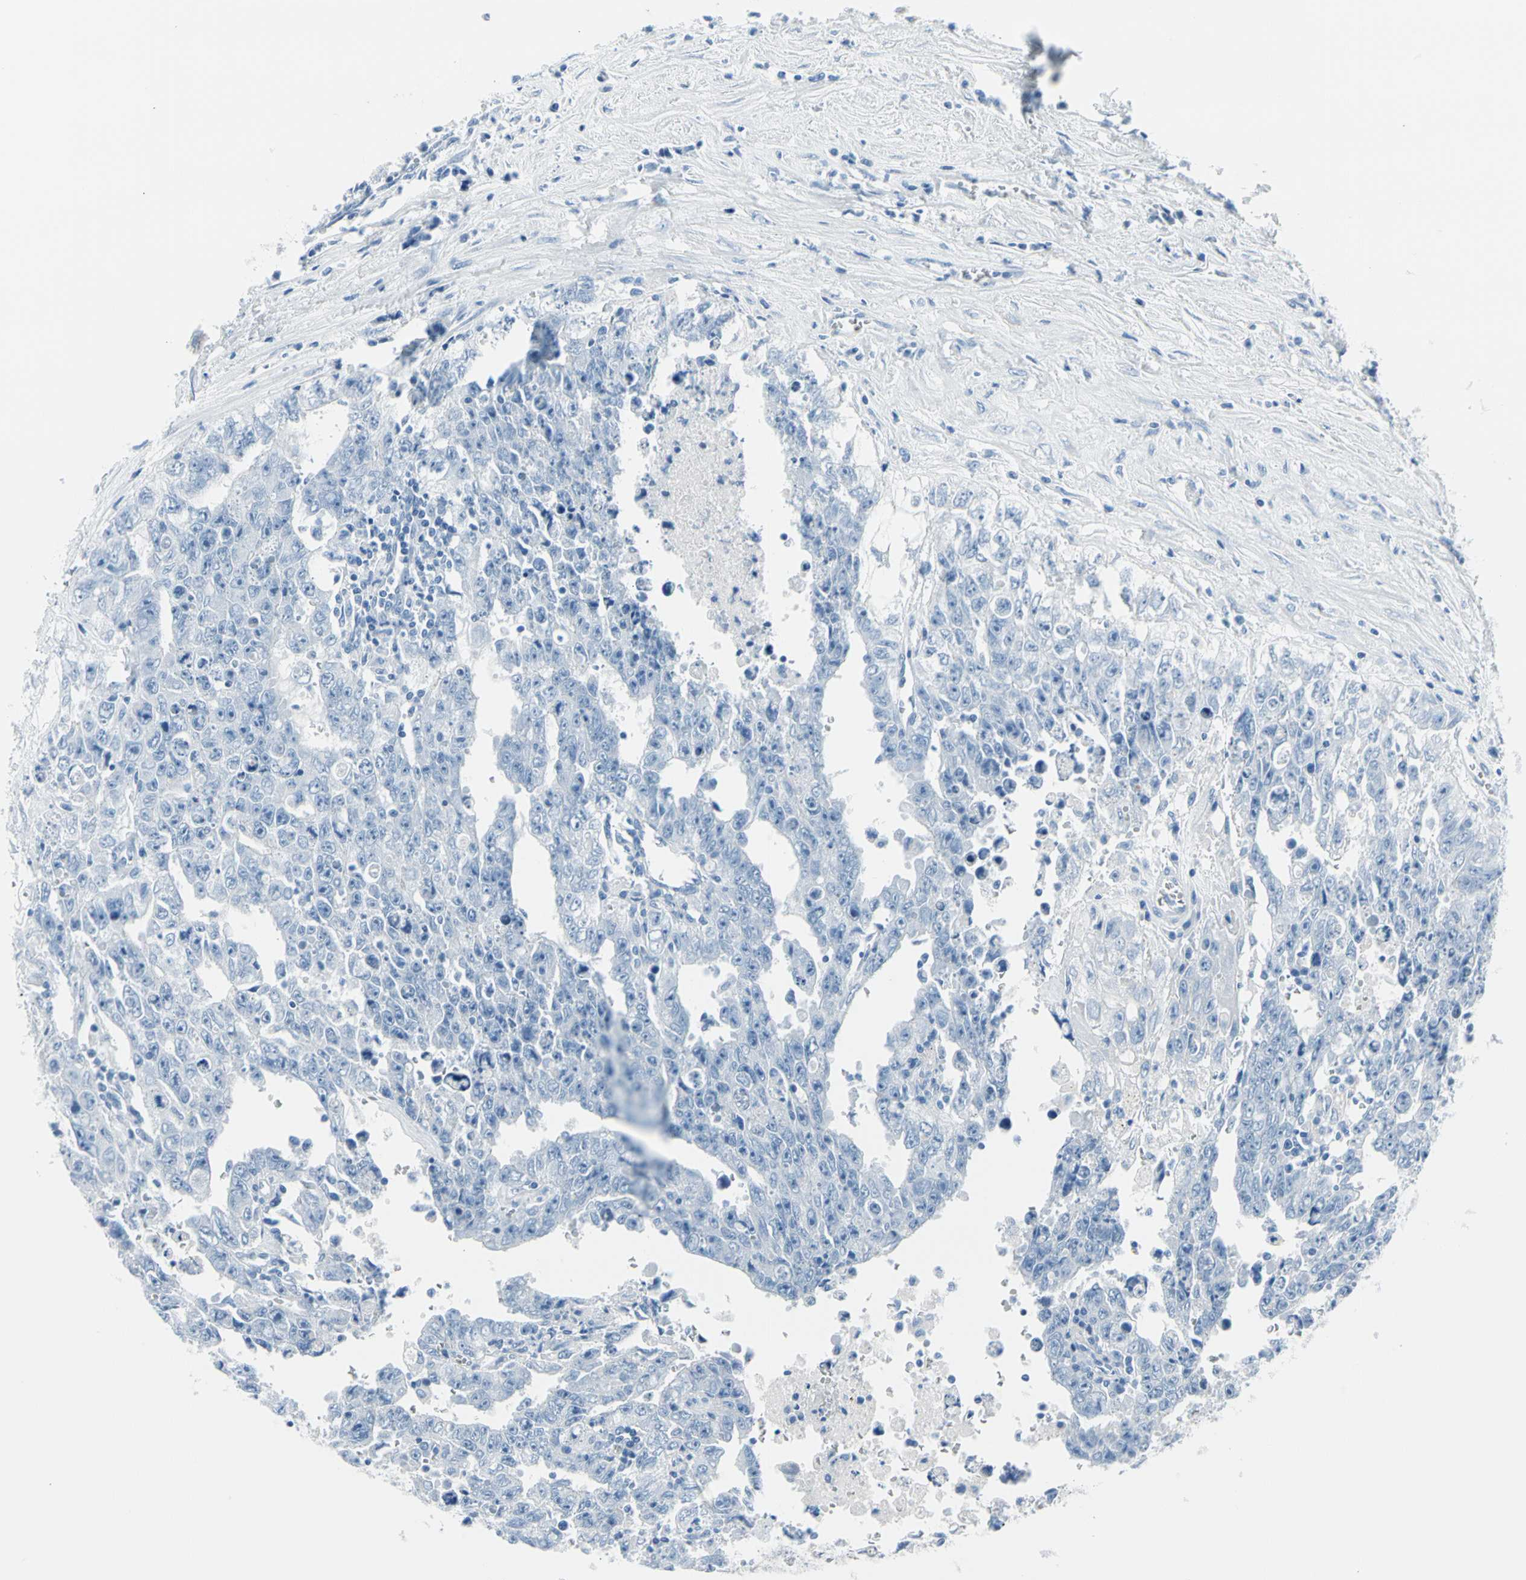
{"staining": {"intensity": "negative", "quantity": "none", "location": "none"}, "tissue": "testis cancer", "cell_type": "Tumor cells", "image_type": "cancer", "snomed": [{"axis": "morphology", "description": "Carcinoma, Embryonal, NOS"}, {"axis": "topography", "description": "Testis"}], "caption": "An image of human testis cancer (embryonal carcinoma) is negative for staining in tumor cells.", "gene": "TPO", "patient": {"sex": "male", "age": 28}}